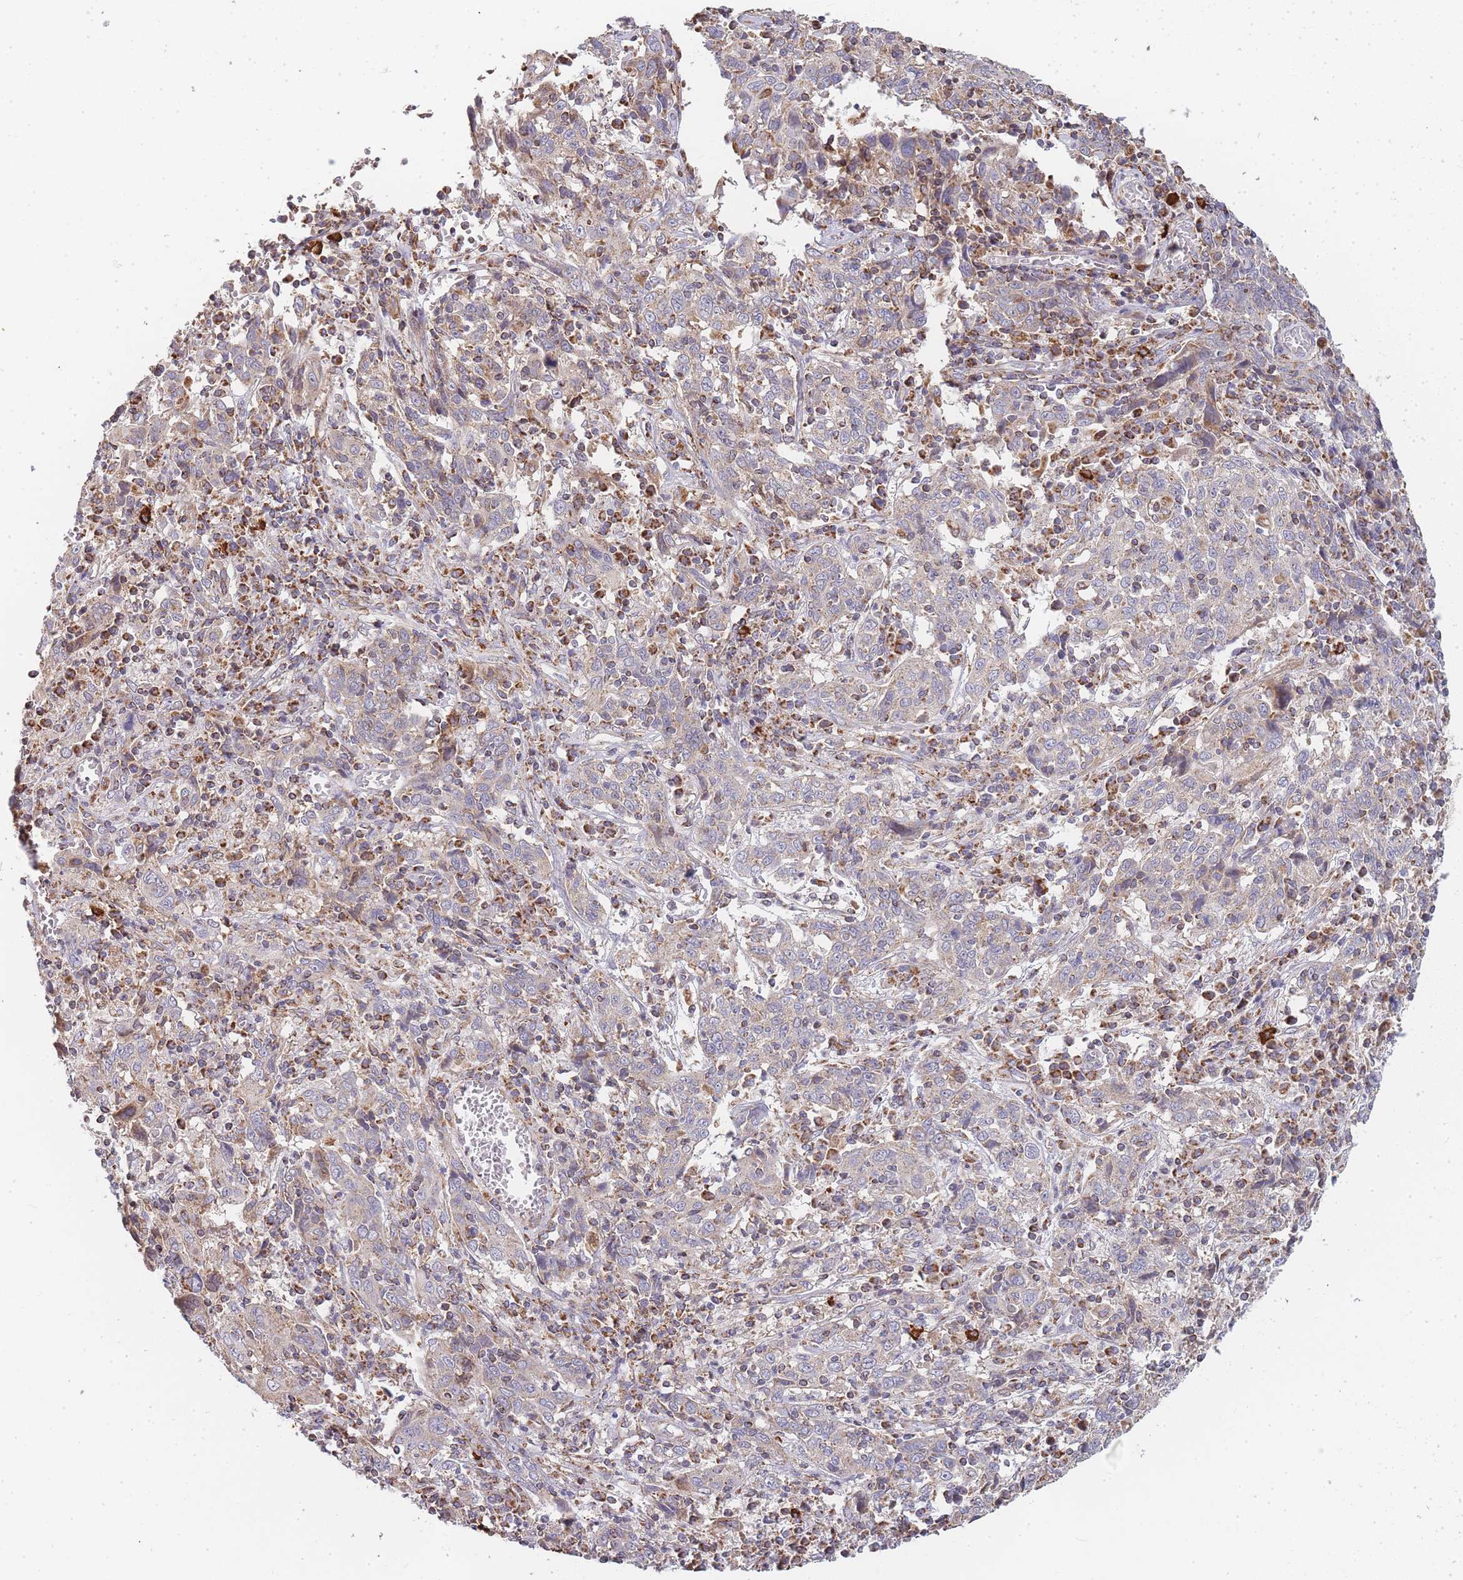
{"staining": {"intensity": "weak", "quantity": "<25%", "location": "cytoplasmic/membranous"}, "tissue": "cervical cancer", "cell_type": "Tumor cells", "image_type": "cancer", "snomed": [{"axis": "morphology", "description": "Squamous cell carcinoma, NOS"}, {"axis": "topography", "description": "Cervix"}], "caption": "Cervical cancer (squamous cell carcinoma) stained for a protein using IHC reveals no staining tumor cells.", "gene": "ADCY9", "patient": {"sex": "female", "age": 46}}